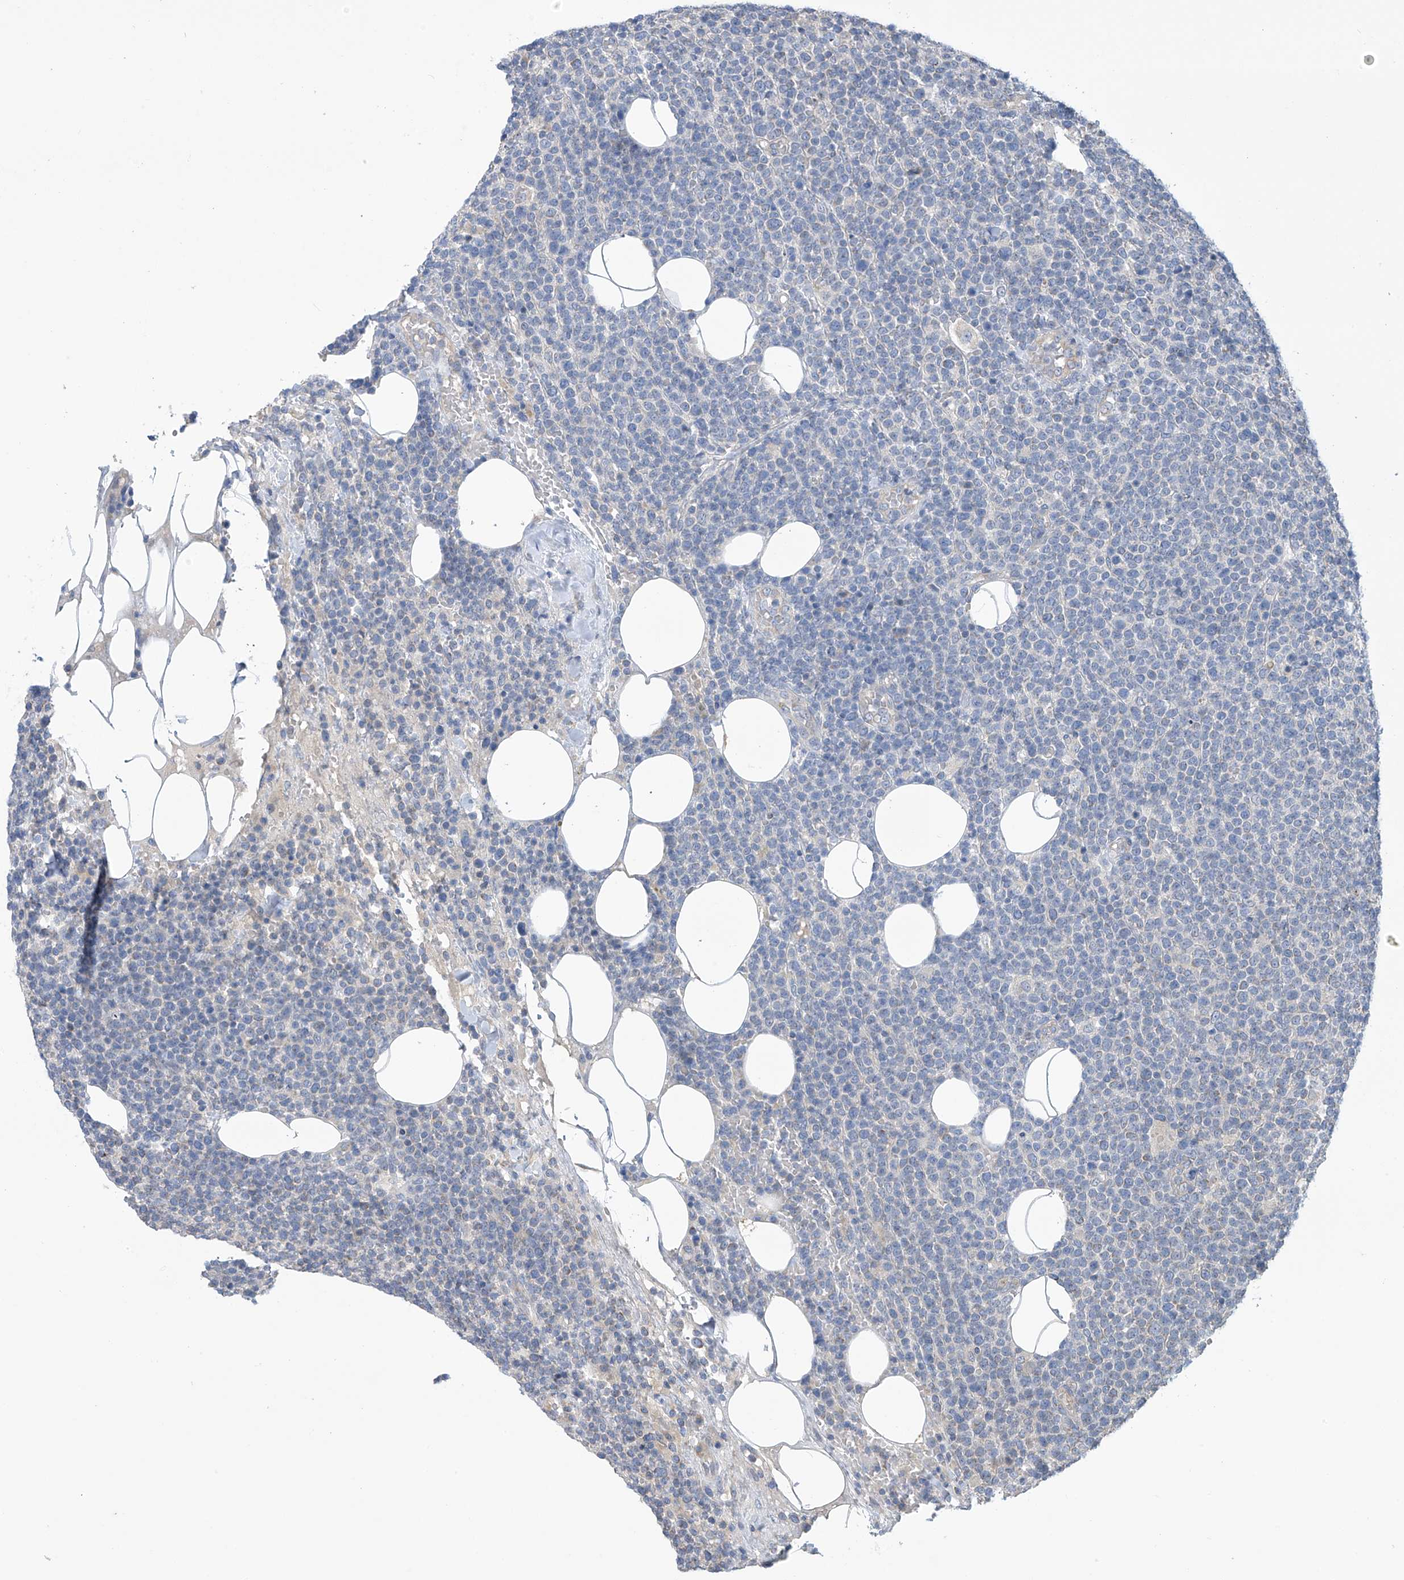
{"staining": {"intensity": "negative", "quantity": "none", "location": "none"}, "tissue": "lymphoma", "cell_type": "Tumor cells", "image_type": "cancer", "snomed": [{"axis": "morphology", "description": "Malignant lymphoma, non-Hodgkin's type, High grade"}, {"axis": "topography", "description": "Lymph node"}], "caption": "A photomicrograph of human high-grade malignant lymphoma, non-Hodgkin's type is negative for staining in tumor cells.", "gene": "SCGB1D2", "patient": {"sex": "male", "age": 61}}